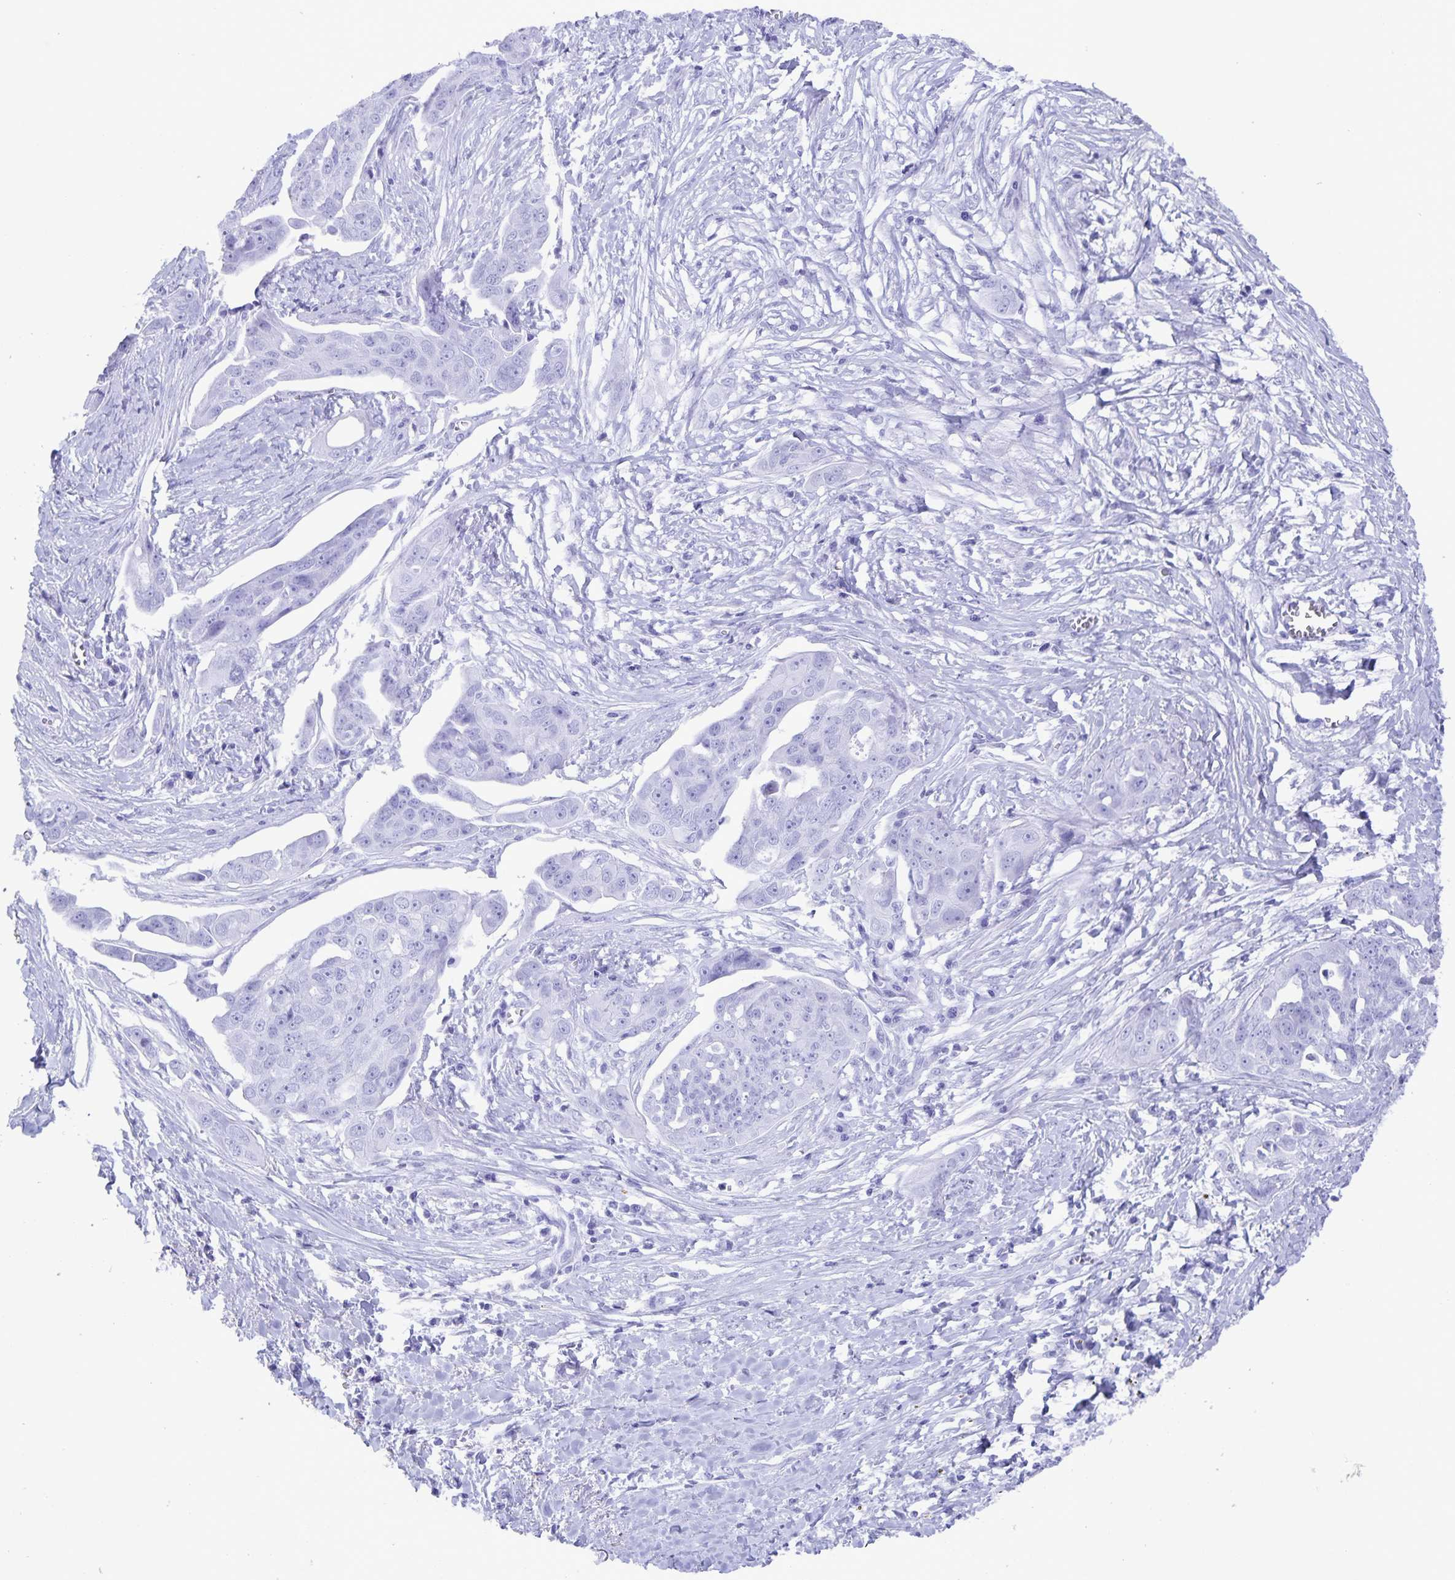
{"staining": {"intensity": "negative", "quantity": "none", "location": "none"}, "tissue": "ovarian cancer", "cell_type": "Tumor cells", "image_type": "cancer", "snomed": [{"axis": "morphology", "description": "Carcinoma, endometroid"}, {"axis": "topography", "description": "Ovary"}], "caption": "An image of human ovarian endometroid carcinoma is negative for staining in tumor cells.", "gene": "AQP4", "patient": {"sex": "female", "age": 70}}